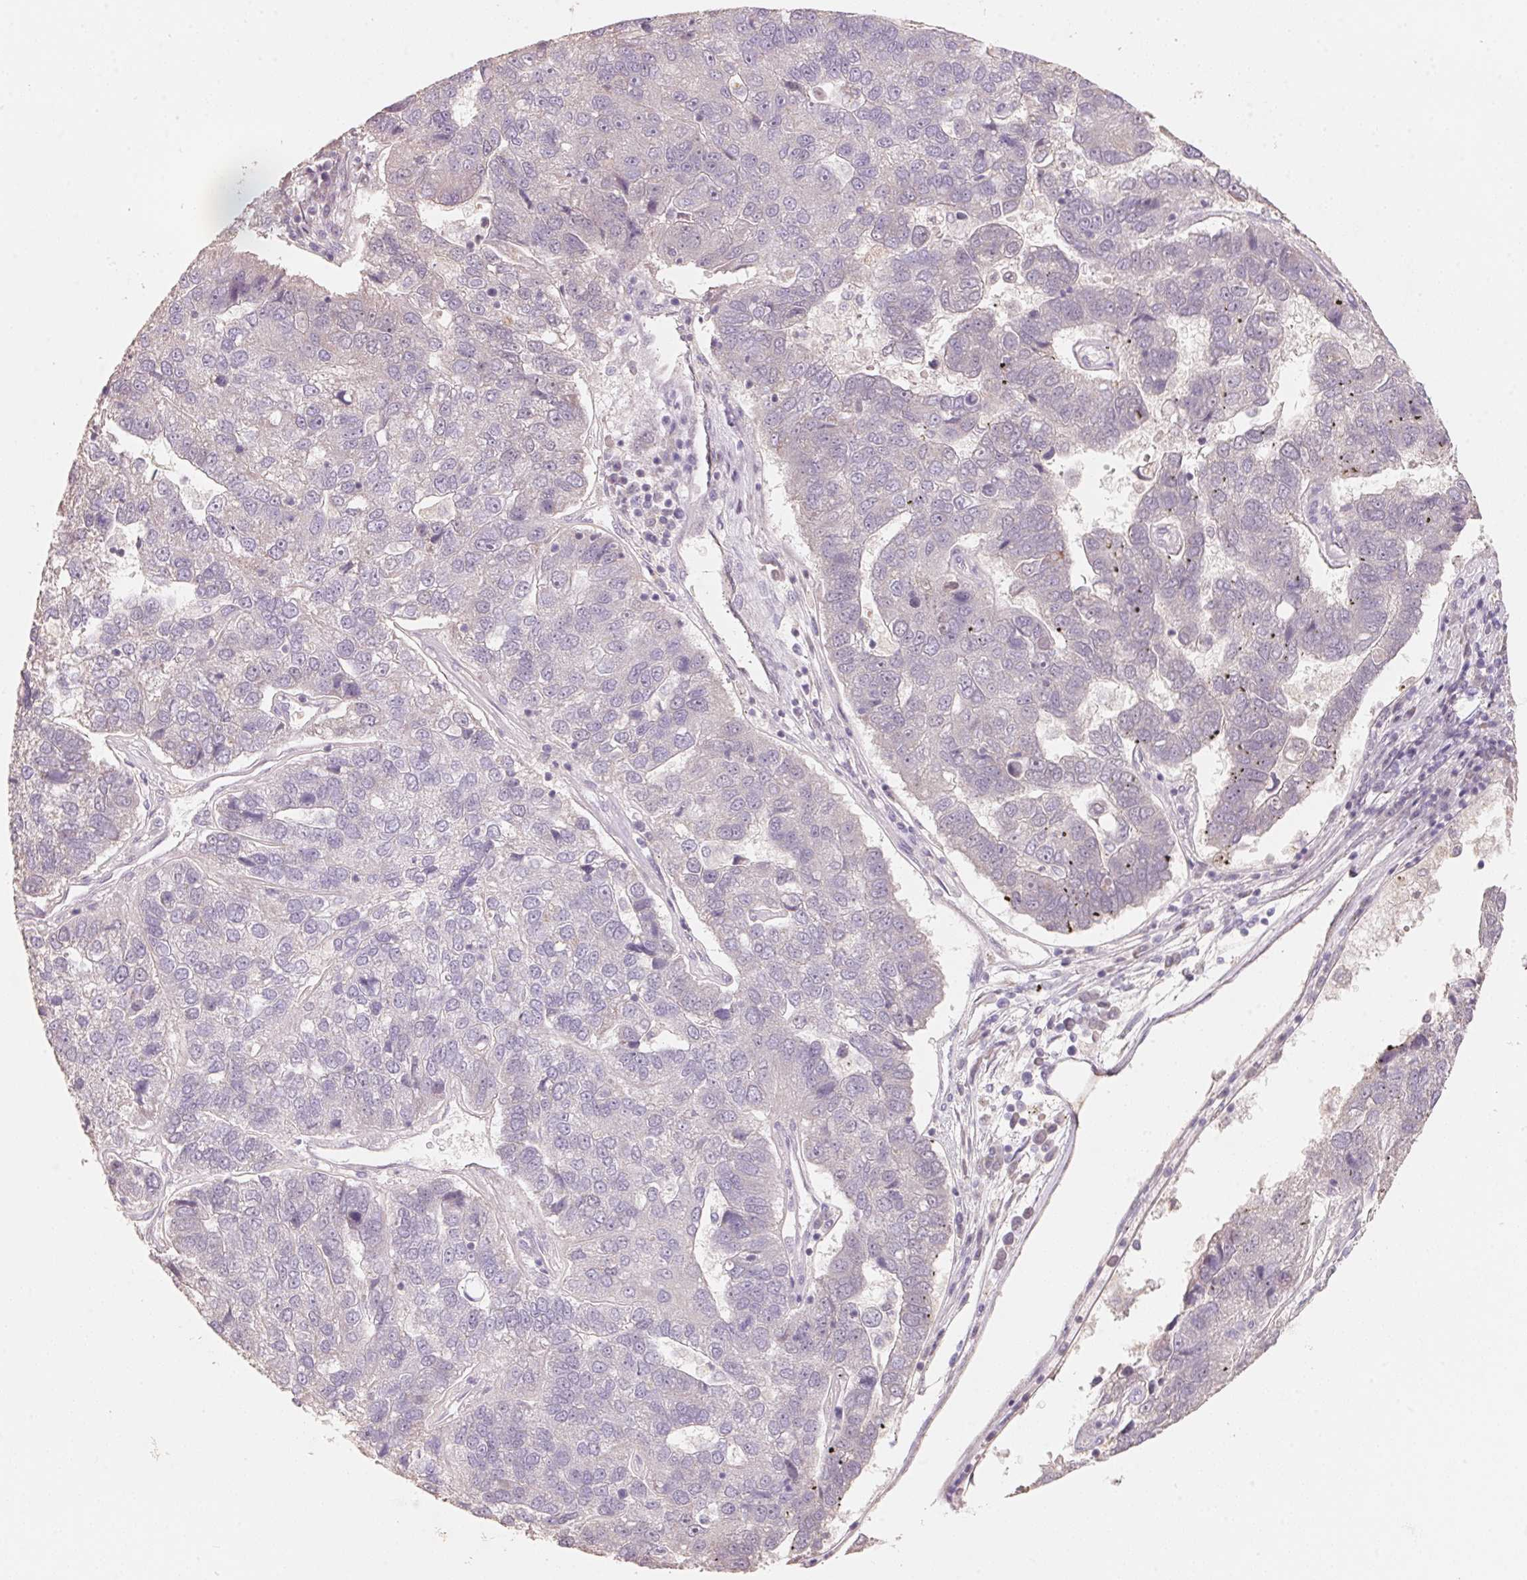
{"staining": {"intensity": "negative", "quantity": "none", "location": "none"}, "tissue": "pancreatic cancer", "cell_type": "Tumor cells", "image_type": "cancer", "snomed": [{"axis": "morphology", "description": "Adenocarcinoma, NOS"}, {"axis": "topography", "description": "Pancreas"}], "caption": "This is a image of immunohistochemistry (IHC) staining of pancreatic cancer (adenocarcinoma), which shows no expression in tumor cells. (IHC, brightfield microscopy, high magnification).", "gene": "TP53AIP1", "patient": {"sex": "female", "age": 61}}